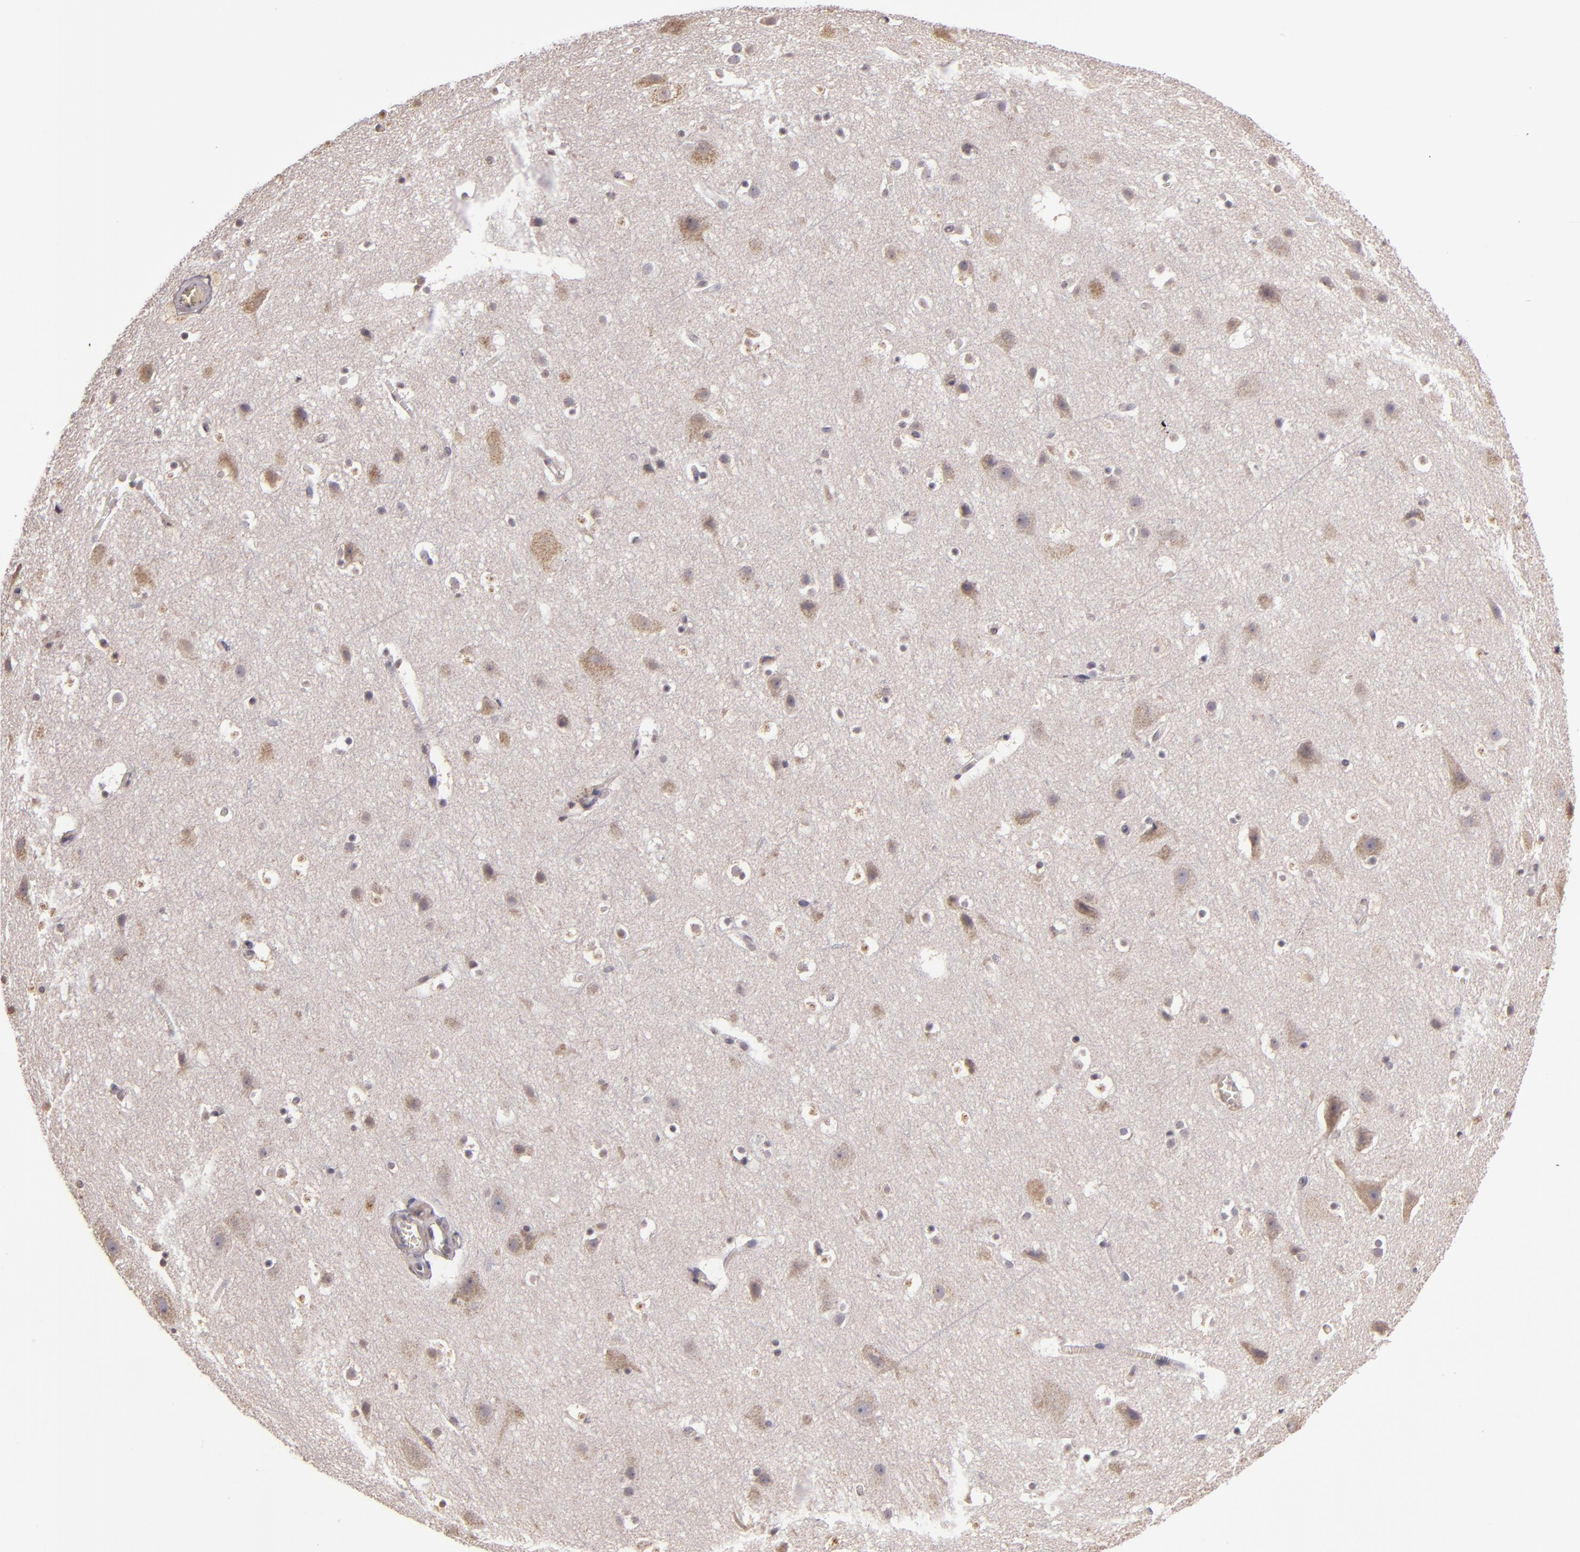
{"staining": {"intensity": "negative", "quantity": "none", "location": "none"}, "tissue": "cerebral cortex", "cell_type": "Endothelial cells", "image_type": "normal", "snomed": [{"axis": "morphology", "description": "Normal tissue, NOS"}, {"axis": "topography", "description": "Cerebral cortex"}], "caption": "The photomicrograph exhibits no staining of endothelial cells in normal cerebral cortex.", "gene": "ABL1", "patient": {"sex": "male", "age": 45}}